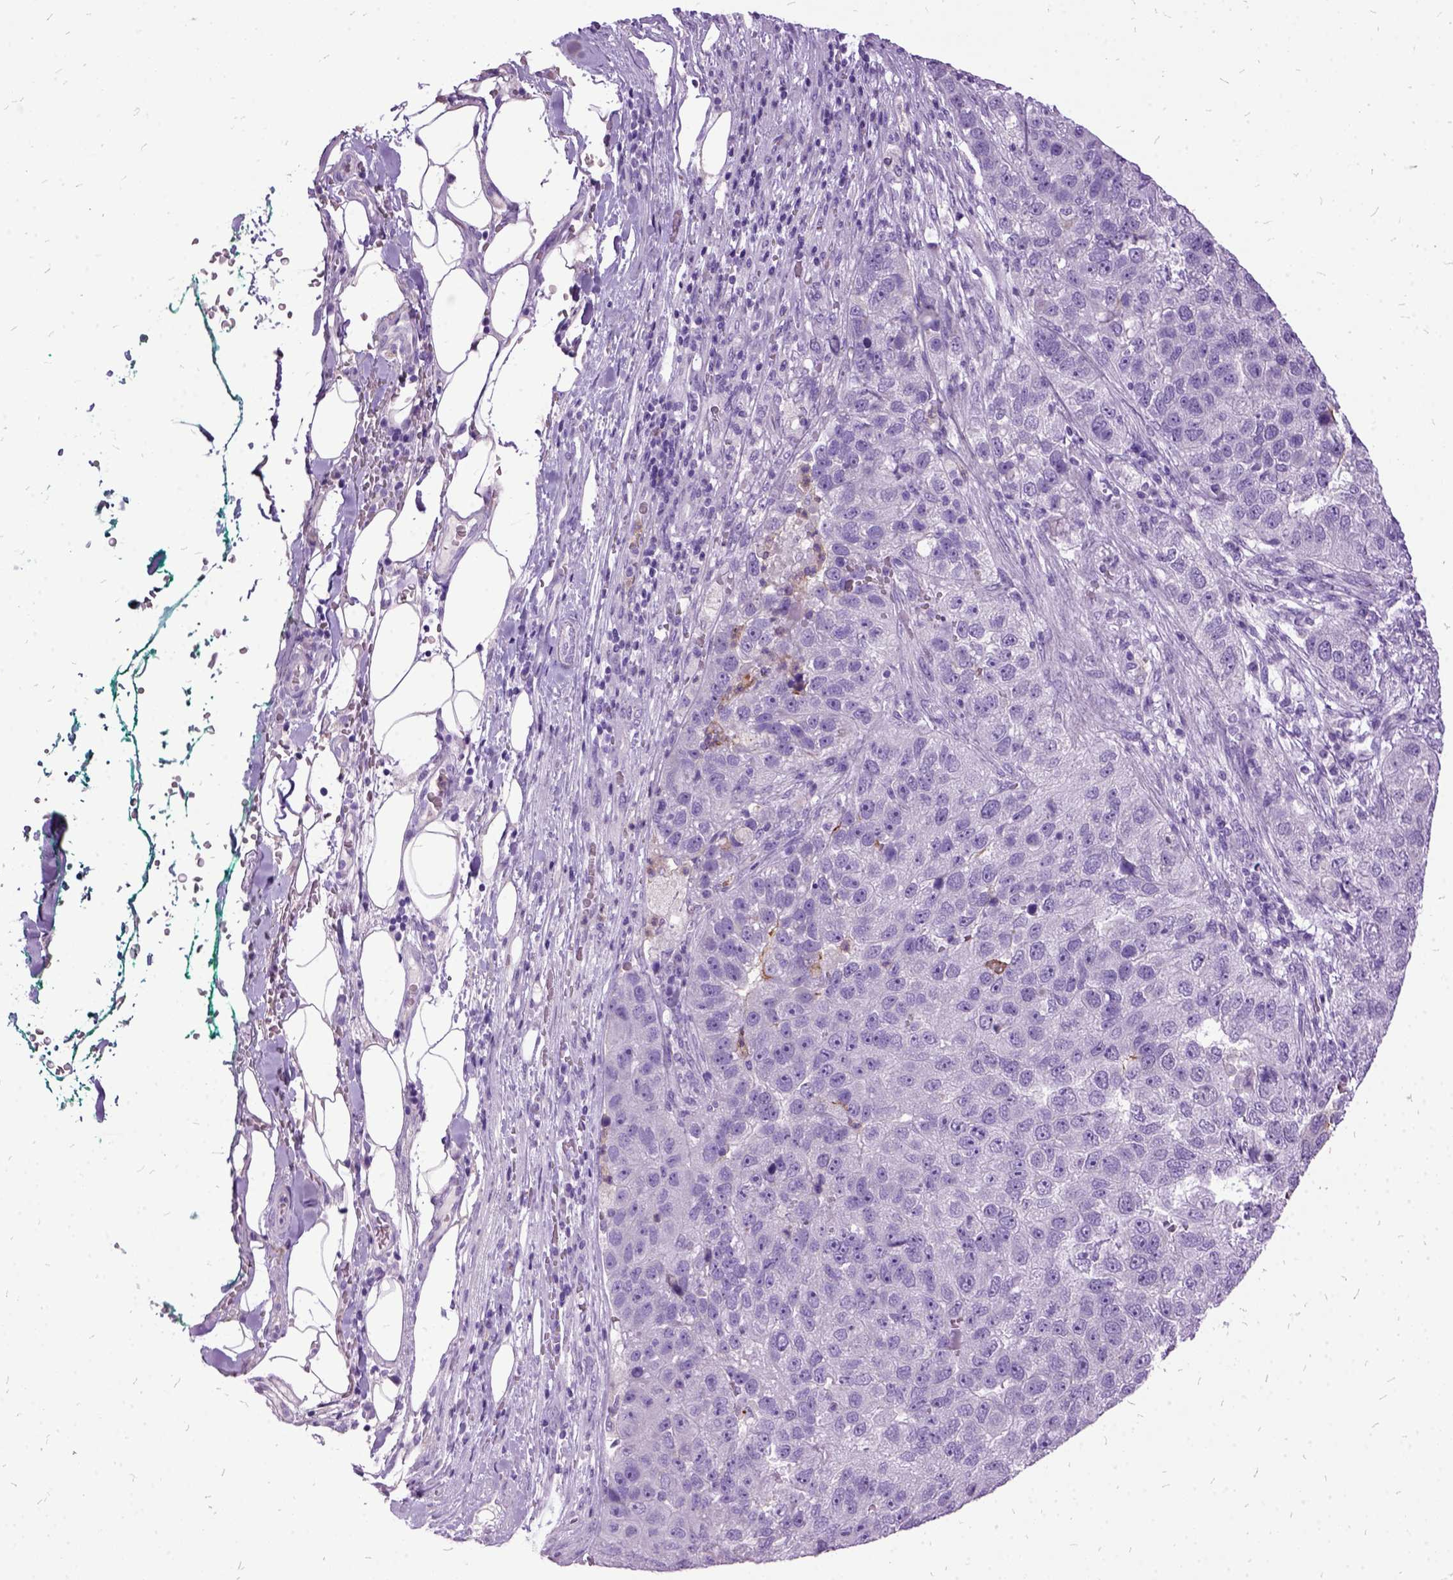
{"staining": {"intensity": "negative", "quantity": "none", "location": "none"}, "tissue": "pancreatic cancer", "cell_type": "Tumor cells", "image_type": "cancer", "snomed": [{"axis": "morphology", "description": "Adenocarcinoma, NOS"}, {"axis": "topography", "description": "Pancreas"}], "caption": "Adenocarcinoma (pancreatic) was stained to show a protein in brown. There is no significant expression in tumor cells.", "gene": "MME", "patient": {"sex": "female", "age": 61}}